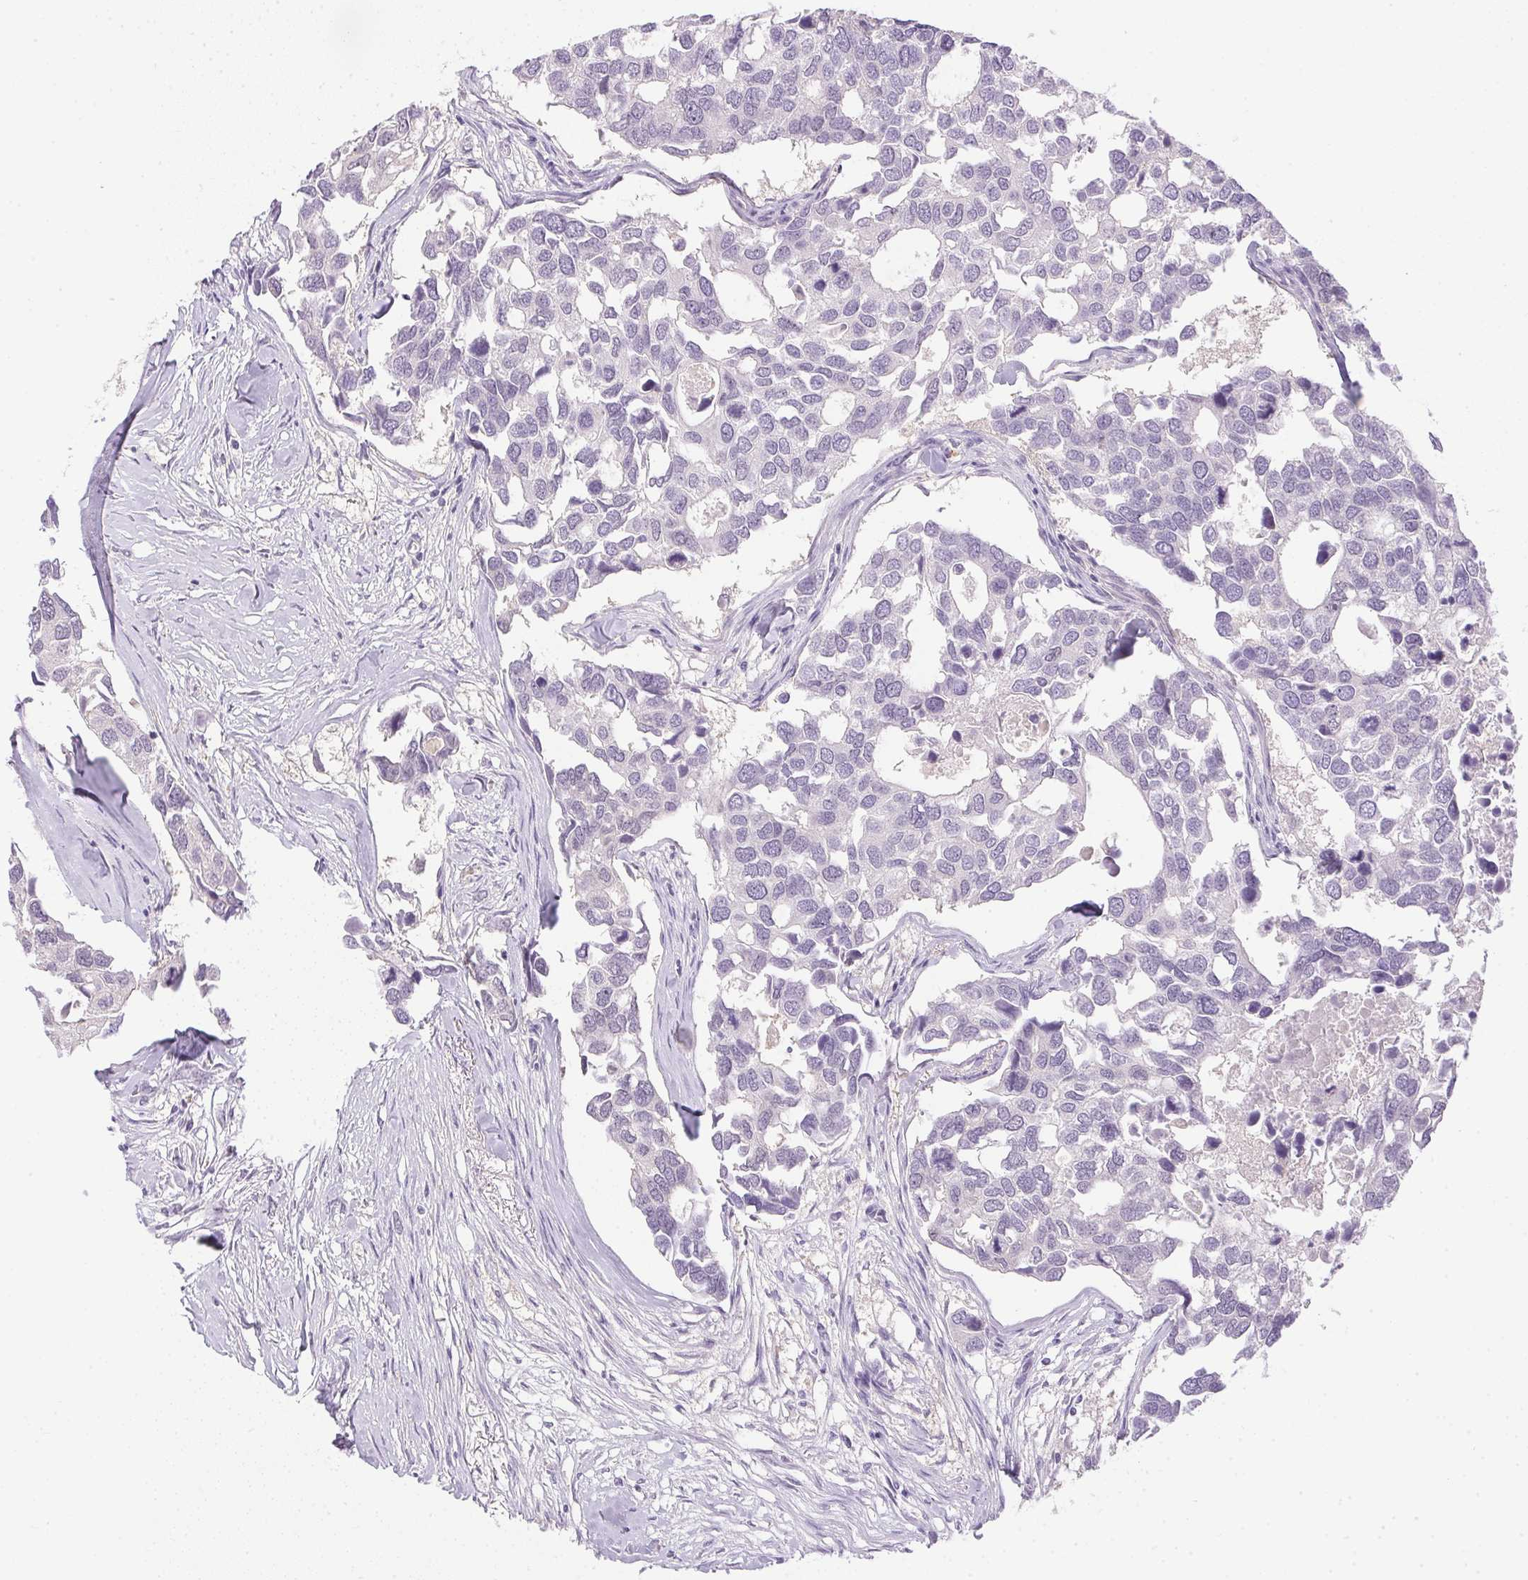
{"staining": {"intensity": "negative", "quantity": "none", "location": "none"}, "tissue": "breast cancer", "cell_type": "Tumor cells", "image_type": "cancer", "snomed": [{"axis": "morphology", "description": "Duct carcinoma"}, {"axis": "topography", "description": "Breast"}], "caption": "A histopathology image of human invasive ductal carcinoma (breast) is negative for staining in tumor cells.", "gene": "DNAJC5G", "patient": {"sex": "female", "age": 83}}